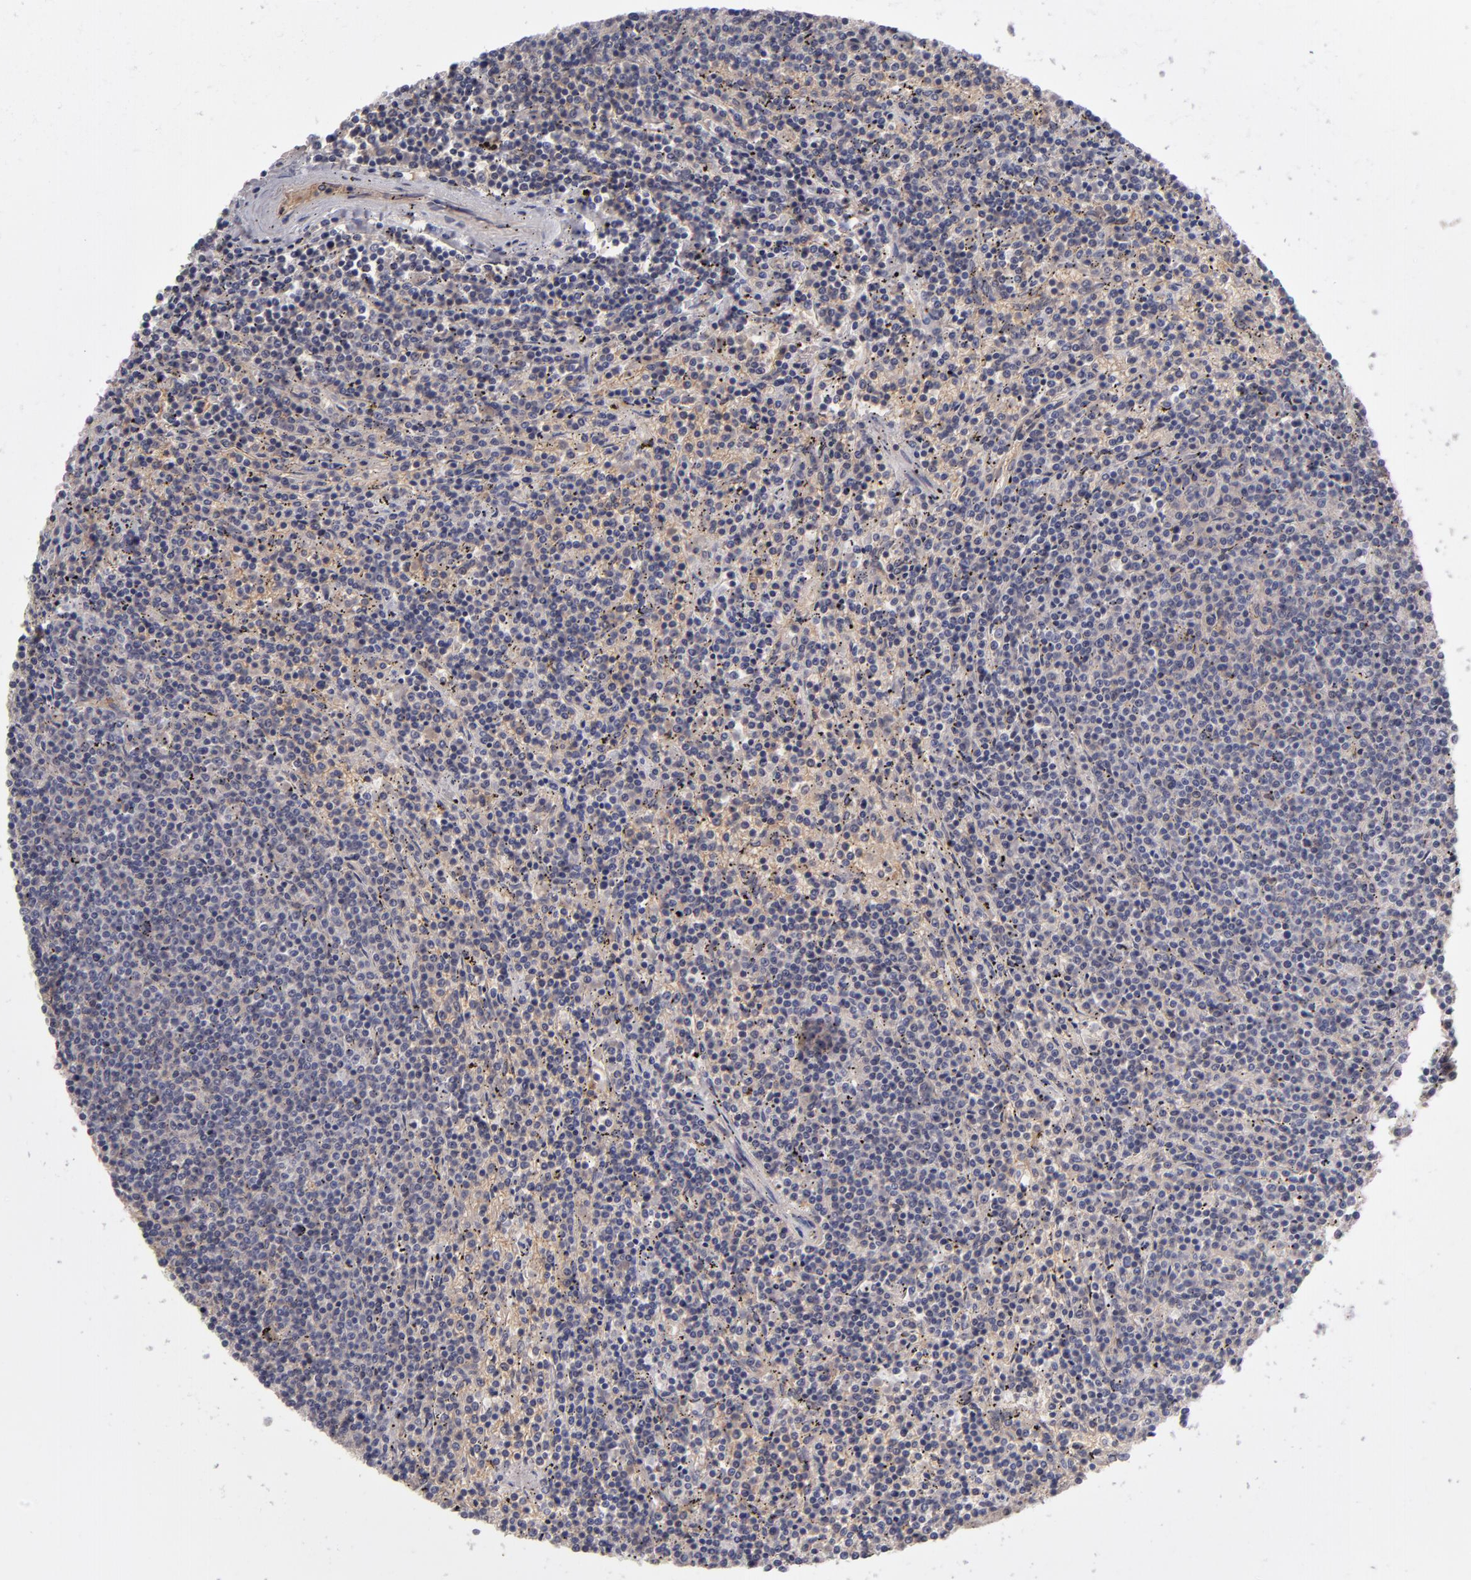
{"staining": {"intensity": "negative", "quantity": "none", "location": "none"}, "tissue": "lymphoma", "cell_type": "Tumor cells", "image_type": "cancer", "snomed": [{"axis": "morphology", "description": "Malignant lymphoma, non-Hodgkin's type, Low grade"}, {"axis": "topography", "description": "Spleen"}], "caption": "The histopathology image demonstrates no staining of tumor cells in low-grade malignant lymphoma, non-Hodgkin's type.", "gene": "ITIH4", "patient": {"sex": "female", "age": 50}}